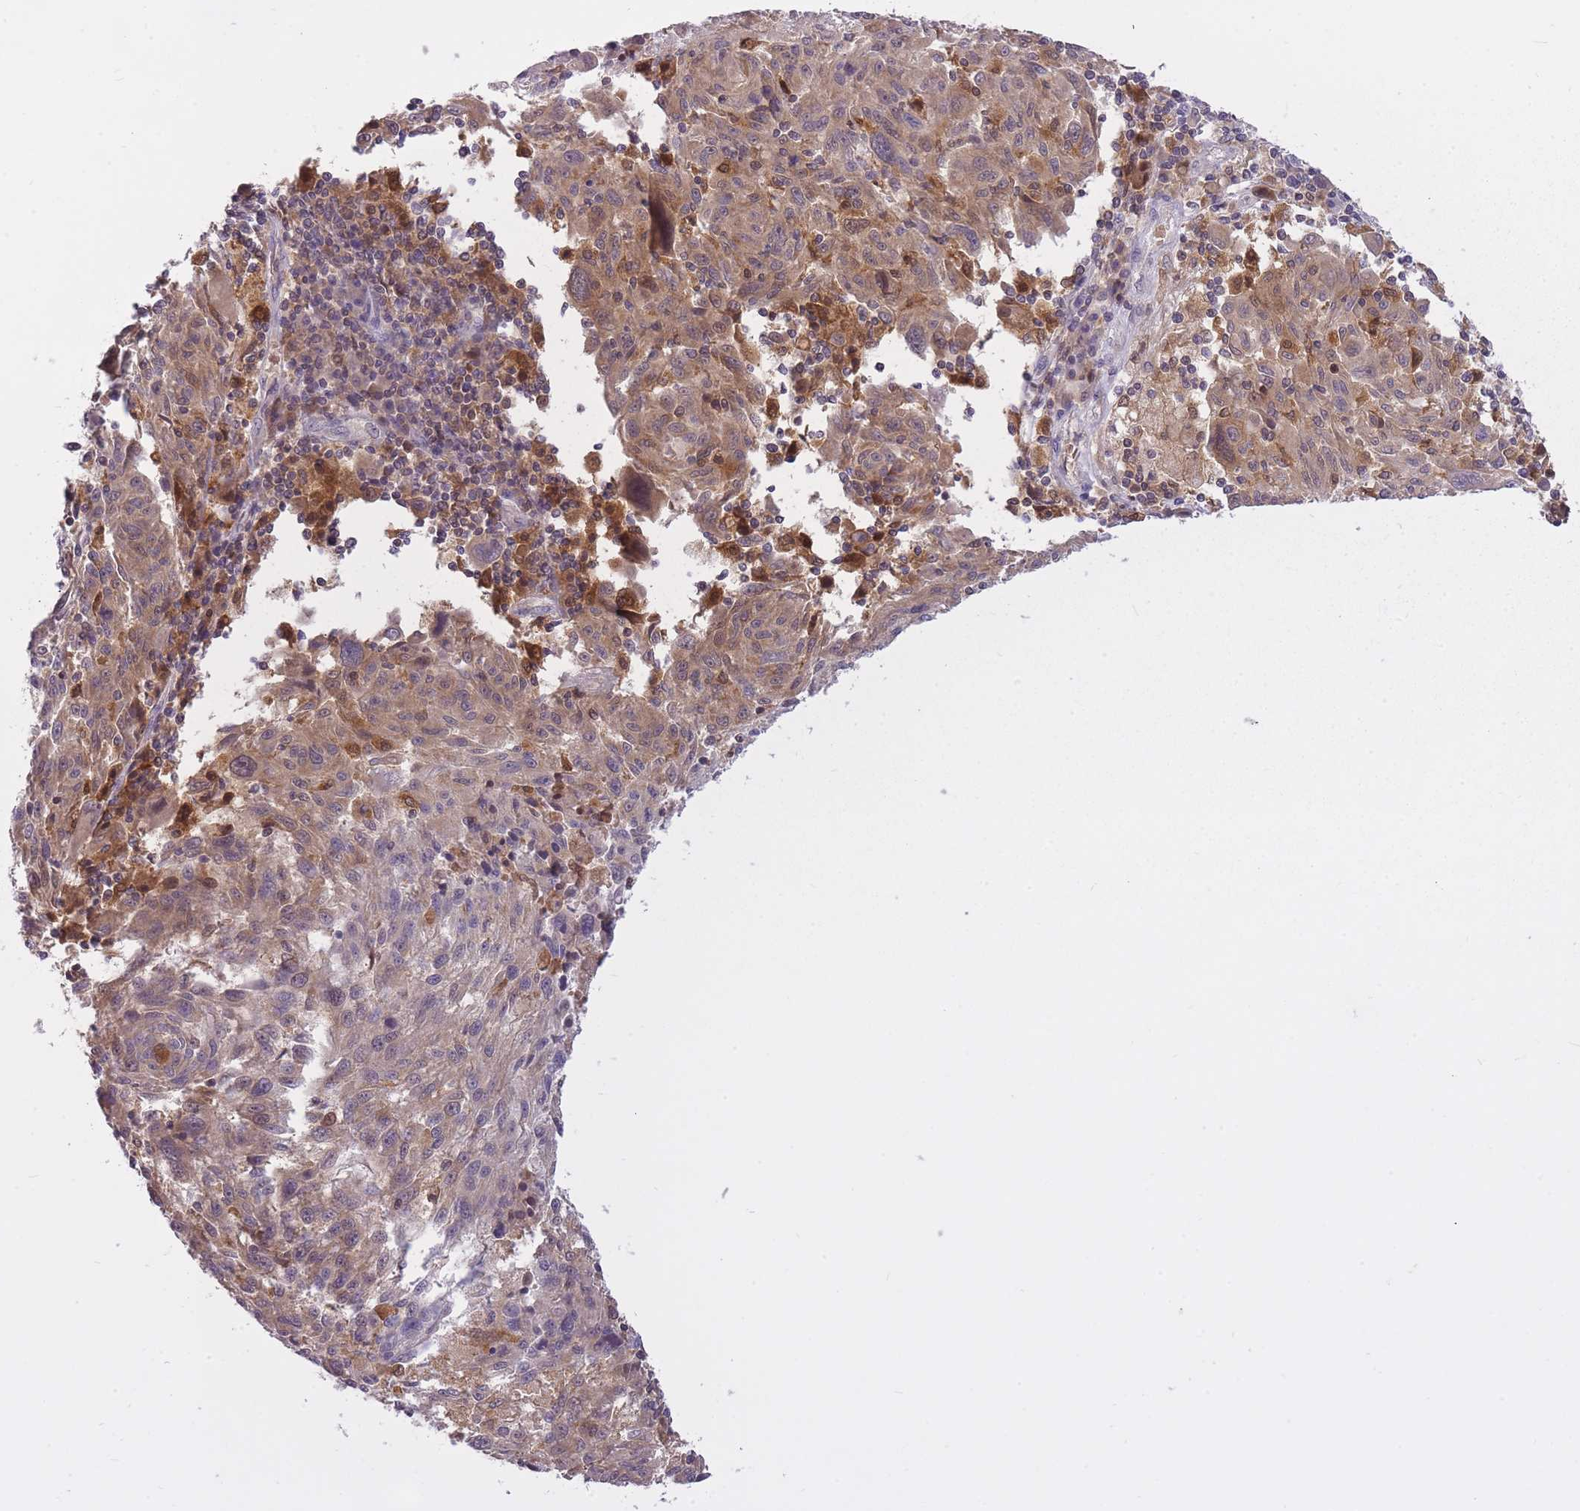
{"staining": {"intensity": "moderate", "quantity": "25%-75%", "location": "cytoplasmic/membranous,nuclear"}, "tissue": "melanoma", "cell_type": "Tumor cells", "image_type": "cancer", "snomed": [{"axis": "morphology", "description": "Malignant melanoma, NOS"}, {"axis": "topography", "description": "Skin"}], "caption": "Malignant melanoma was stained to show a protein in brown. There is medium levels of moderate cytoplasmic/membranous and nuclear staining in about 25%-75% of tumor cells.", "gene": "CXorf38", "patient": {"sex": "male", "age": 53}}